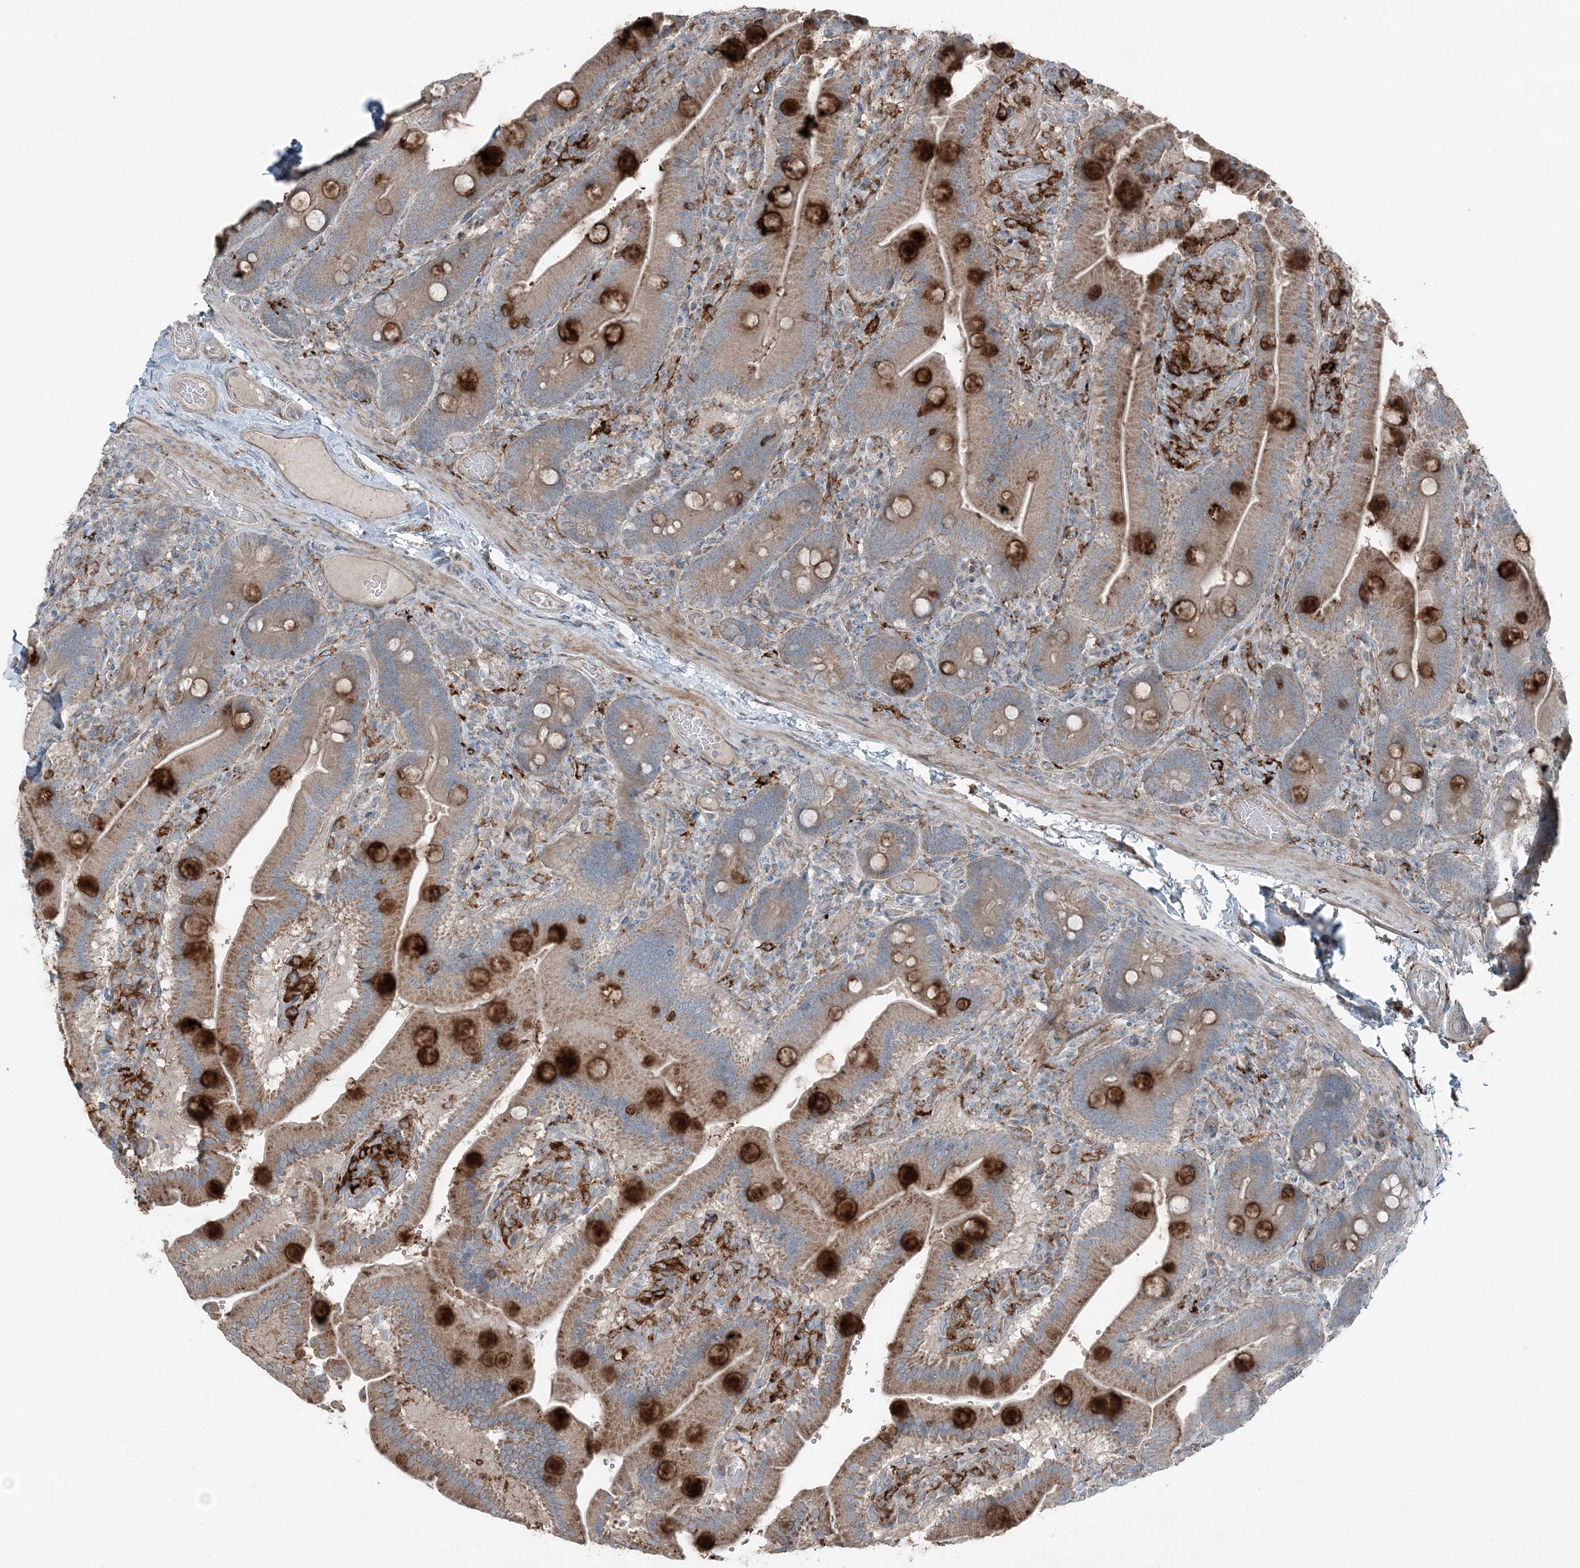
{"staining": {"intensity": "strong", "quantity": "25%-75%", "location": "cytoplasmic/membranous"}, "tissue": "duodenum", "cell_type": "Glandular cells", "image_type": "normal", "snomed": [{"axis": "morphology", "description": "Normal tissue, NOS"}, {"axis": "topography", "description": "Duodenum"}], "caption": "A high-resolution micrograph shows immunohistochemistry staining of normal duodenum, which exhibits strong cytoplasmic/membranous positivity in about 25%-75% of glandular cells. (IHC, brightfield microscopy, high magnification).", "gene": "KY", "patient": {"sex": "female", "age": 62}}